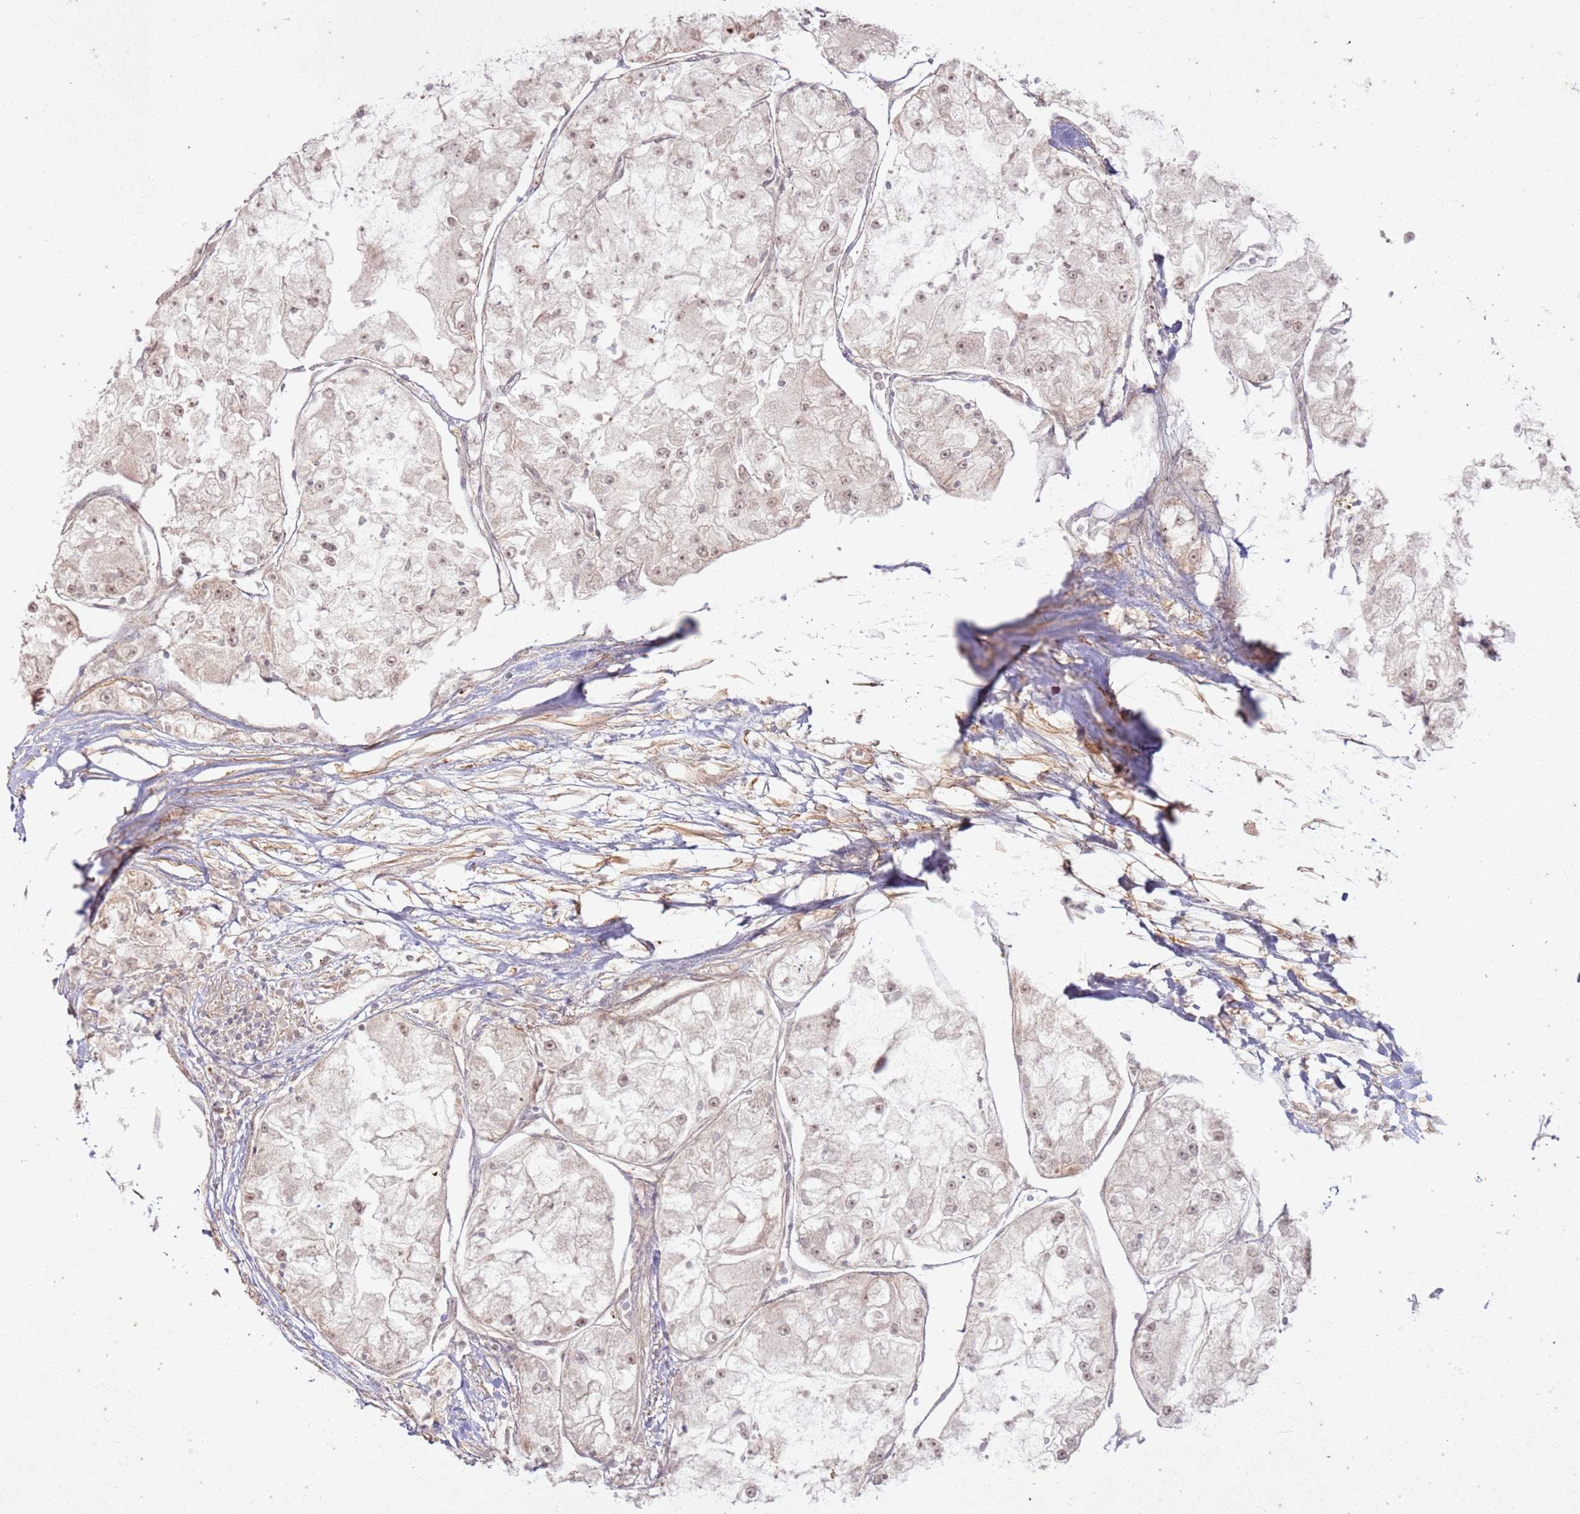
{"staining": {"intensity": "weak", "quantity": ">75%", "location": "nuclear"}, "tissue": "renal cancer", "cell_type": "Tumor cells", "image_type": "cancer", "snomed": [{"axis": "morphology", "description": "Adenocarcinoma, NOS"}, {"axis": "topography", "description": "Kidney"}], "caption": "A micrograph of human adenocarcinoma (renal) stained for a protein shows weak nuclear brown staining in tumor cells. The staining is performed using DAB (3,3'-diaminobenzidine) brown chromogen to label protein expression. The nuclei are counter-stained blue using hematoxylin.", "gene": "ZNF623", "patient": {"sex": "female", "age": 72}}